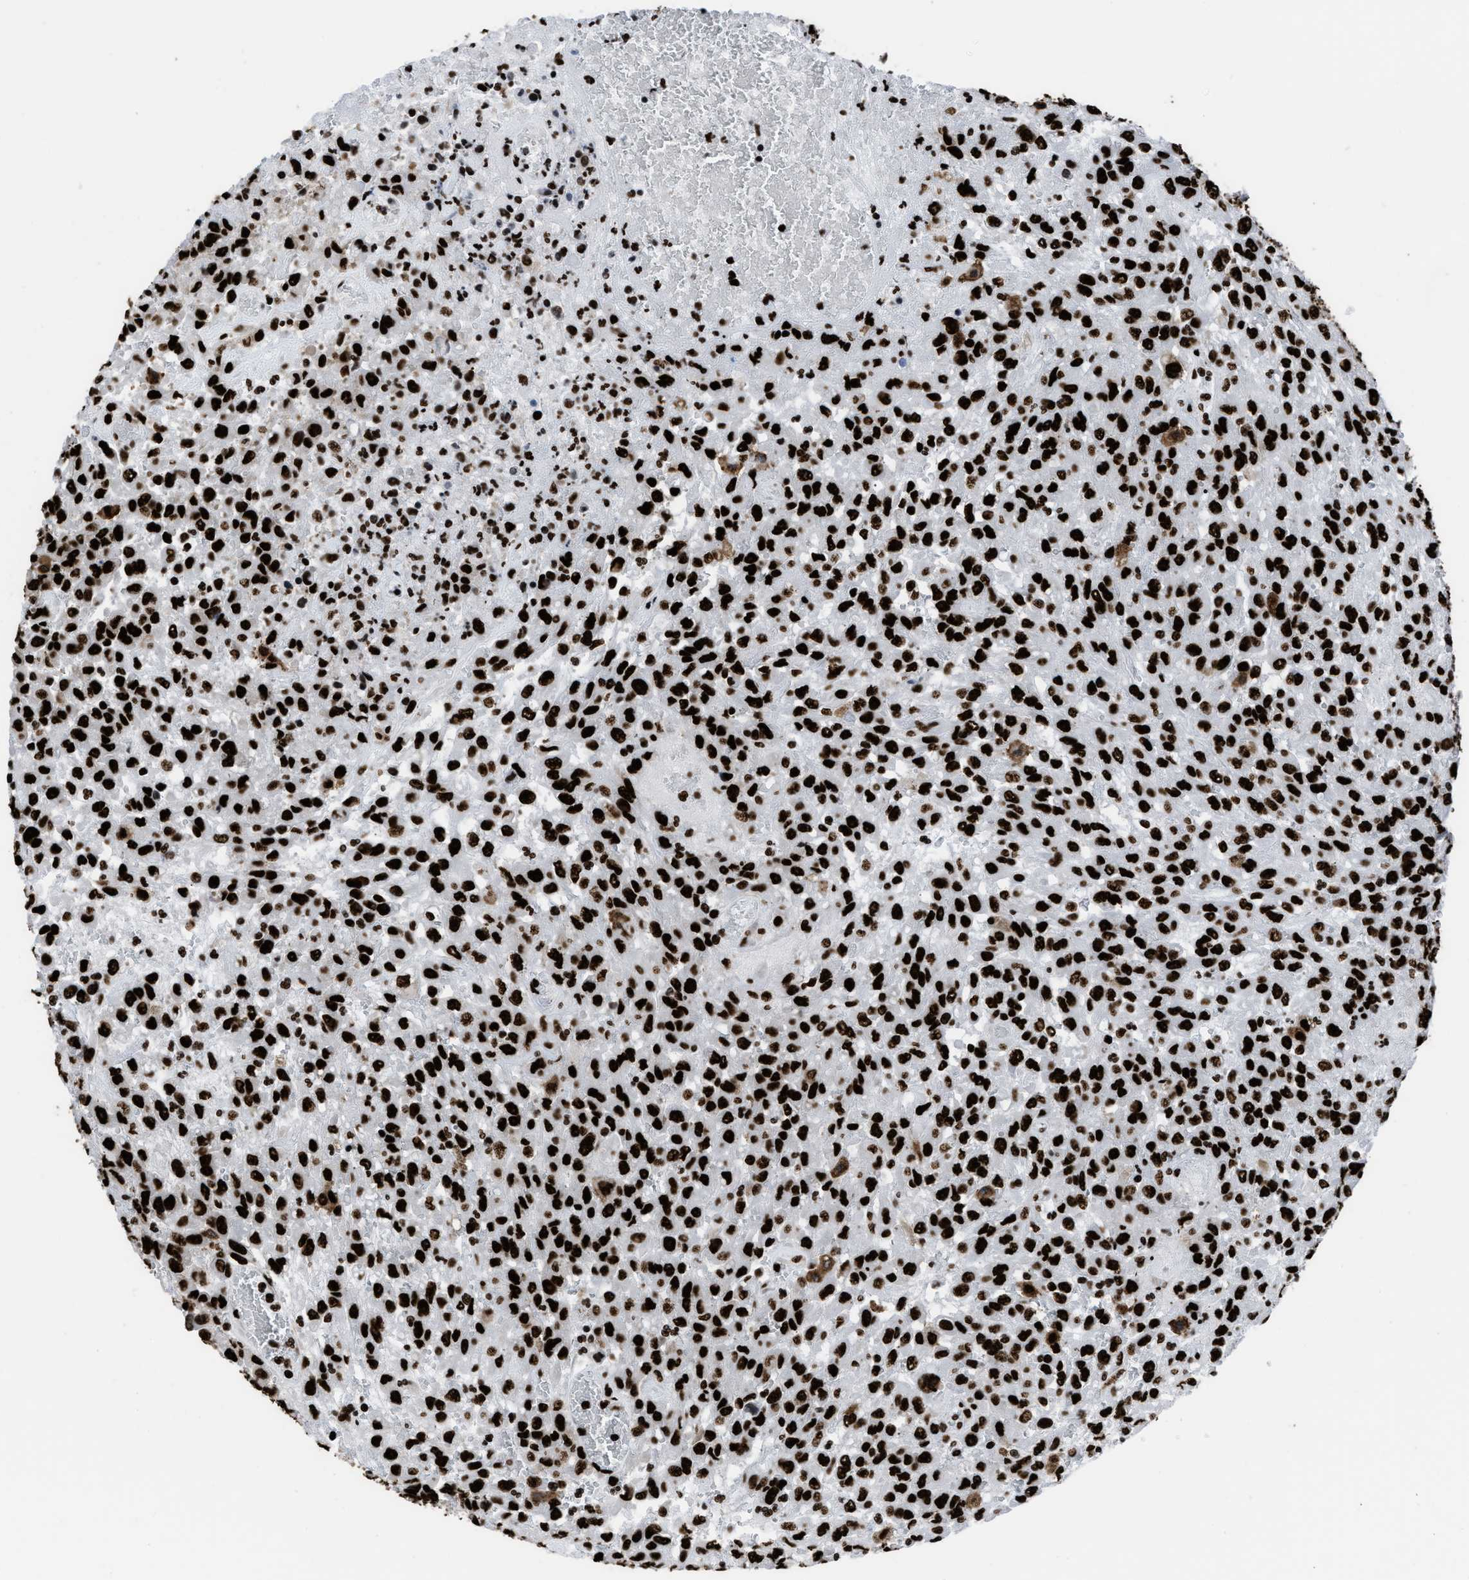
{"staining": {"intensity": "strong", "quantity": ">75%", "location": "nuclear"}, "tissue": "urothelial cancer", "cell_type": "Tumor cells", "image_type": "cancer", "snomed": [{"axis": "morphology", "description": "Urothelial carcinoma, High grade"}, {"axis": "topography", "description": "Urinary bladder"}], "caption": "A high amount of strong nuclear staining is present in about >75% of tumor cells in urothelial cancer tissue. Nuclei are stained in blue.", "gene": "HNRNPM", "patient": {"sex": "male", "age": 46}}